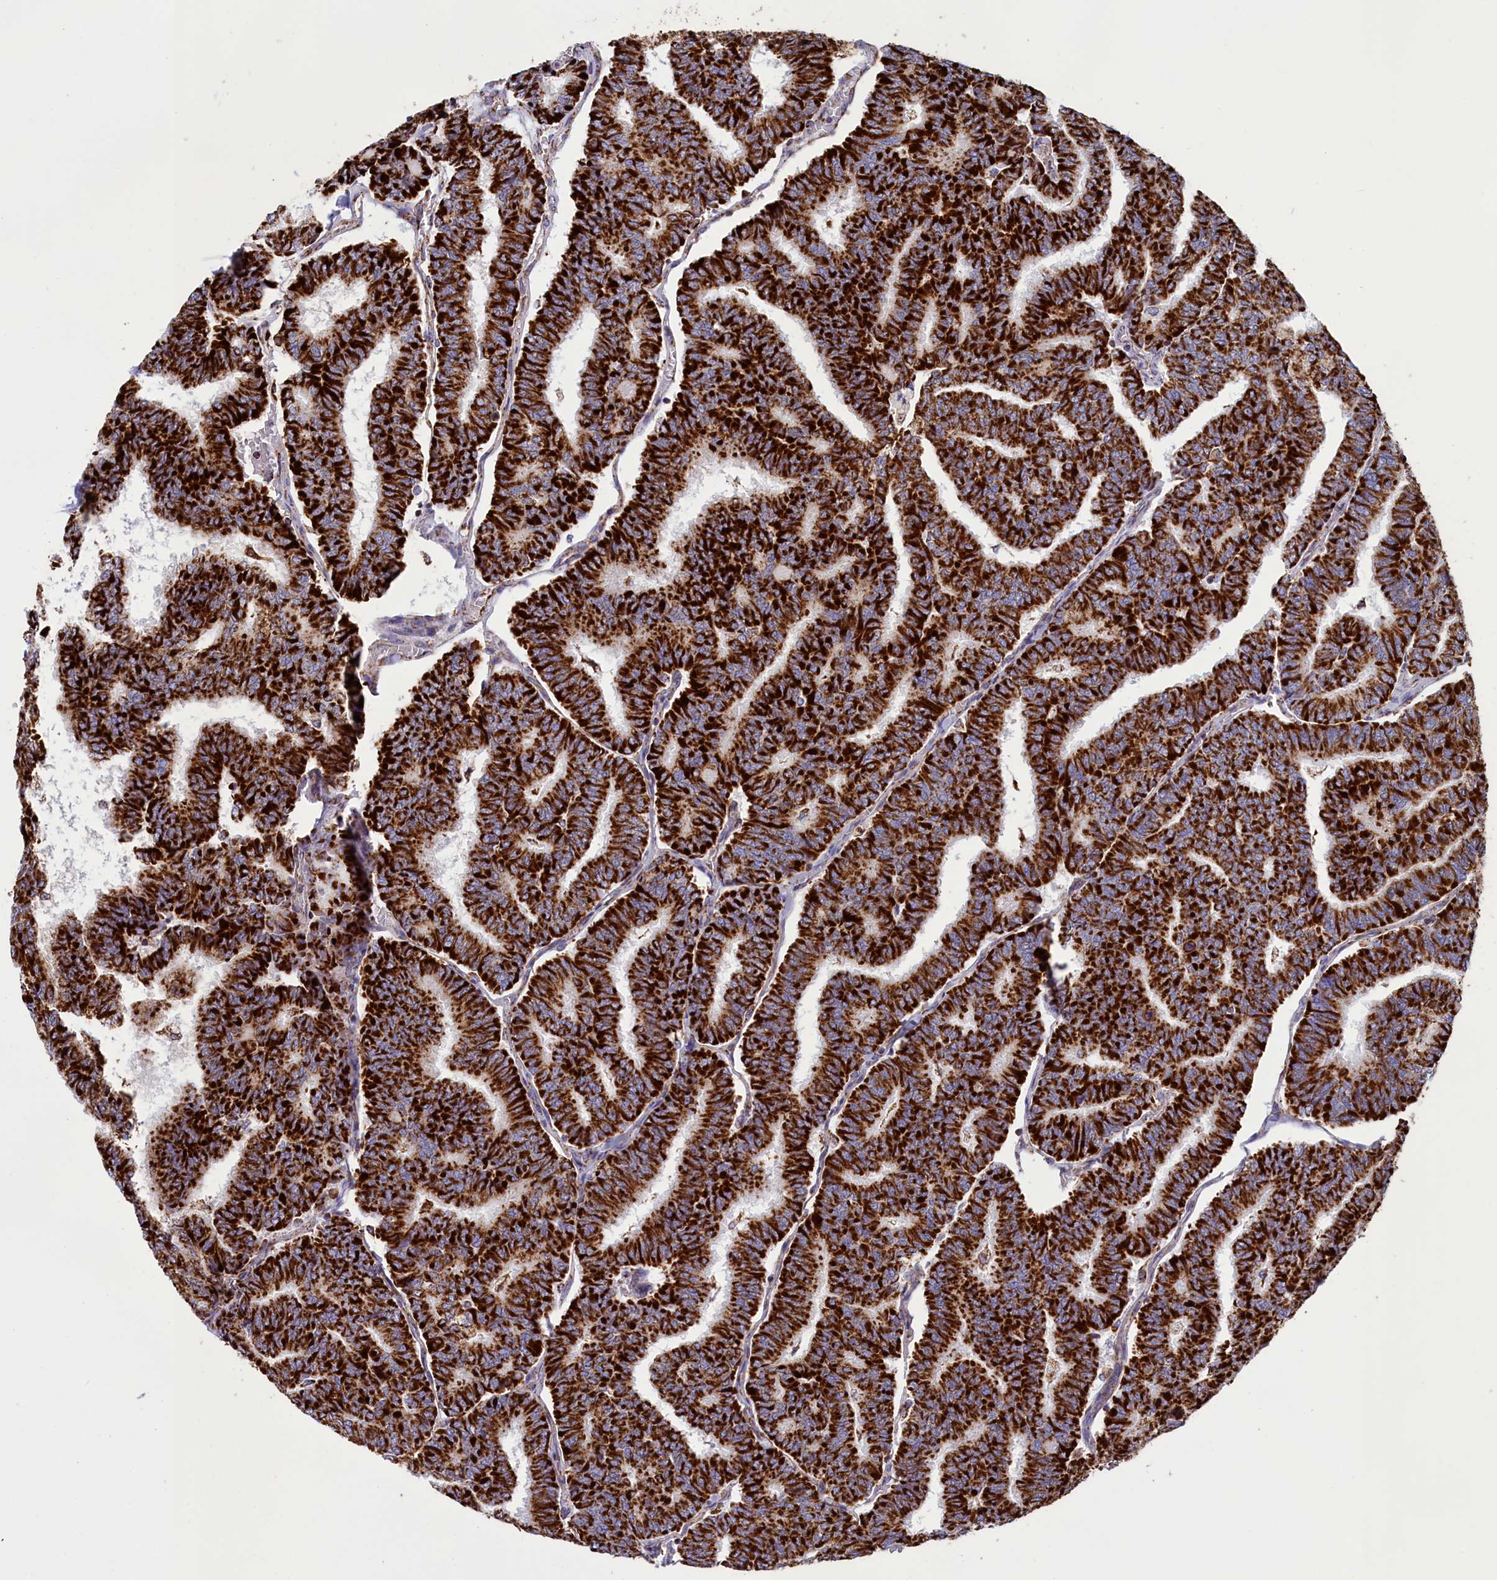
{"staining": {"intensity": "strong", "quantity": ">75%", "location": "cytoplasmic/membranous"}, "tissue": "thyroid cancer", "cell_type": "Tumor cells", "image_type": "cancer", "snomed": [{"axis": "morphology", "description": "Papillary adenocarcinoma, NOS"}, {"axis": "topography", "description": "Thyroid gland"}], "caption": "Tumor cells reveal high levels of strong cytoplasmic/membranous positivity in about >75% of cells in papillary adenocarcinoma (thyroid).", "gene": "ISOC2", "patient": {"sex": "female", "age": 35}}